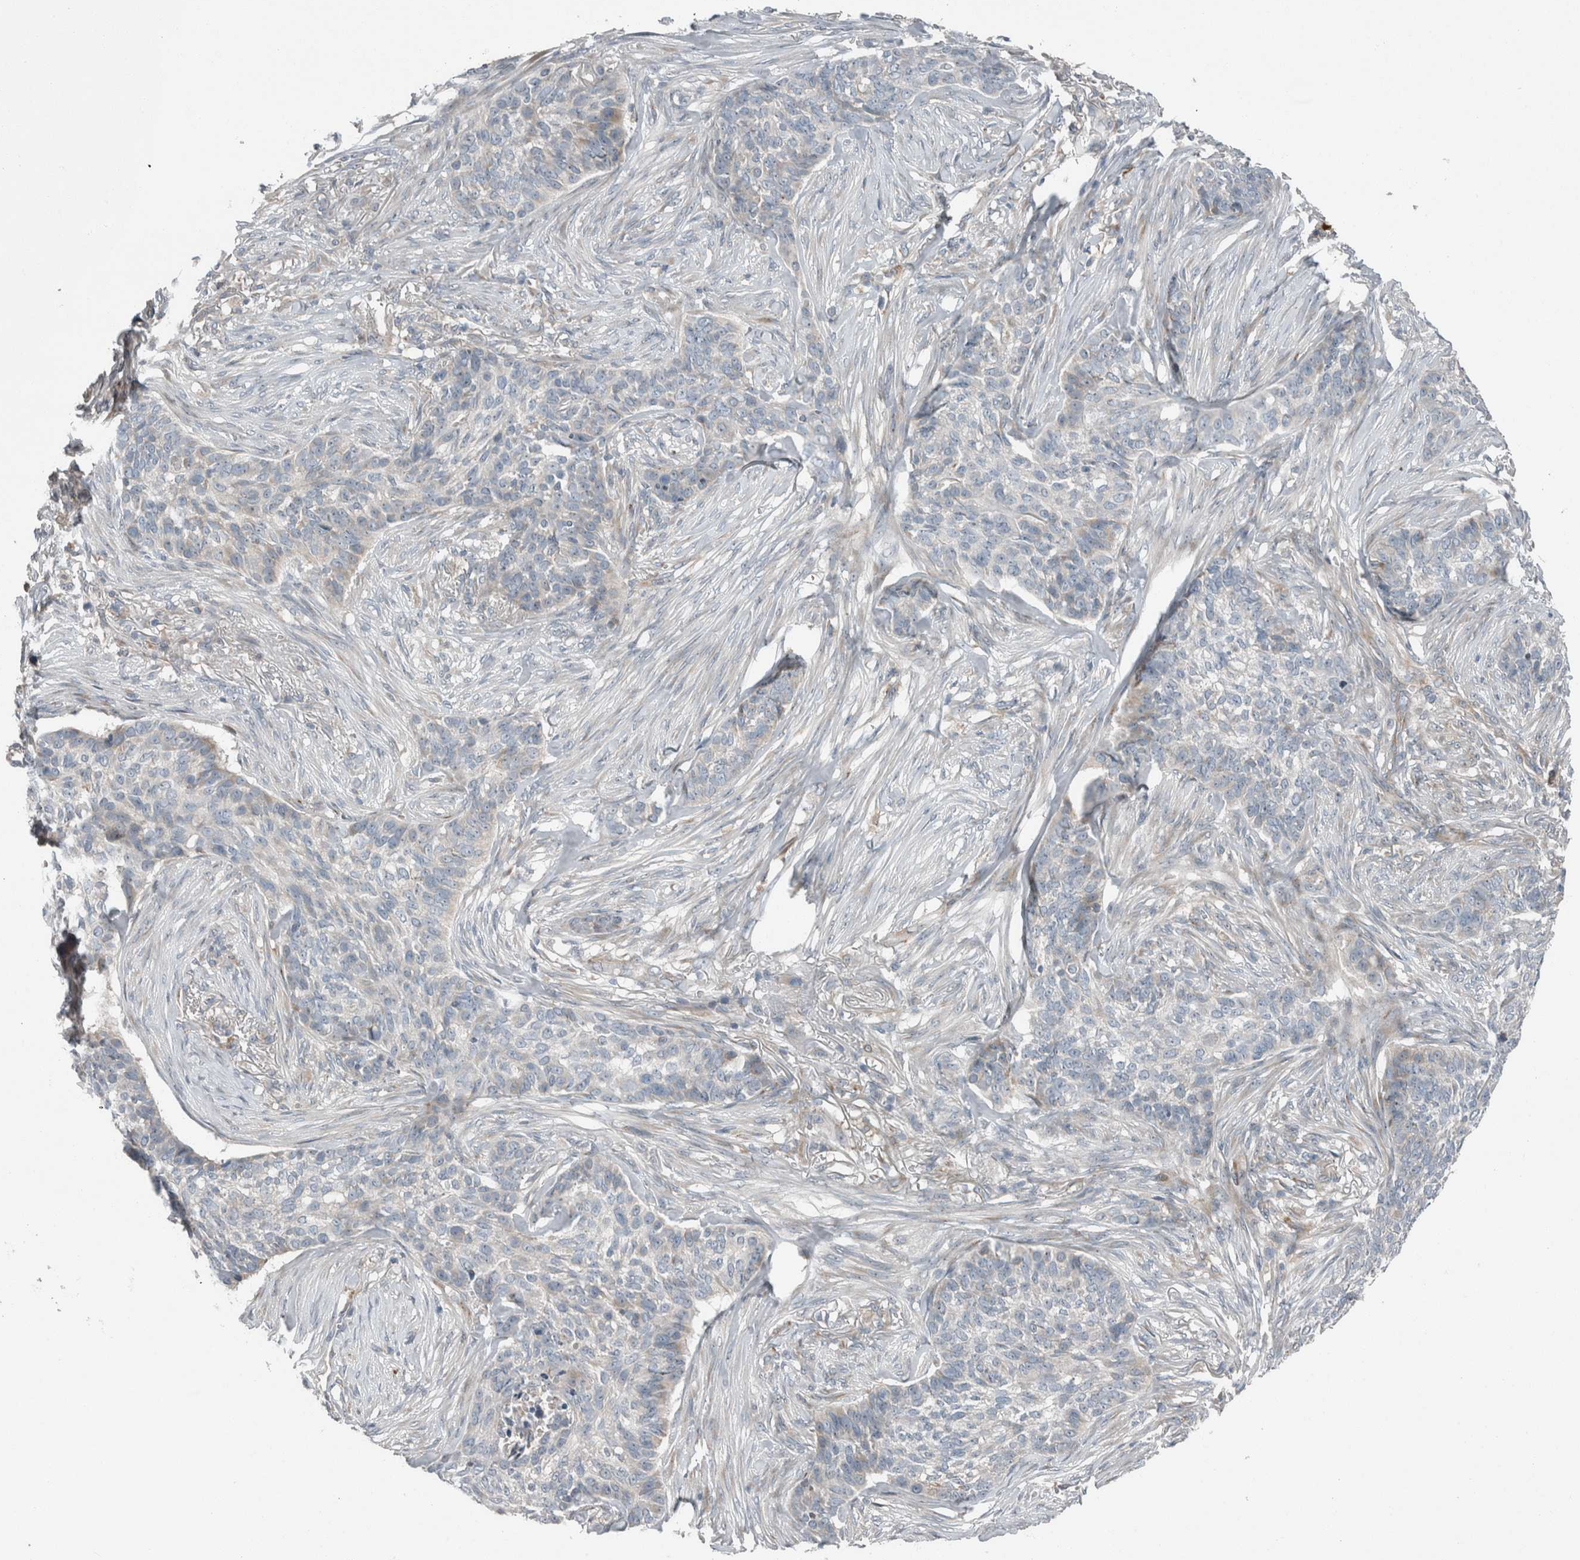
{"staining": {"intensity": "negative", "quantity": "none", "location": "none"}, "tissue": "skin cancer", "cell_type": "Tumor cells", "image_type": "cancer", "snomed": [{"axis": "morphology", "description": "Basal cell carcinoma"}, {"axis": "topography", "description": "Skin"}], "caption": "High magnification brightfield microscopy of skin cancer (basal cell carcinoma) stained with DAB (brown) and counterstained with hematoxylin (blue): tumor cells show no significant positivity. (DAB (3,3'-diaminobenzidine) immunohistochemistry visualized using brightfield microscopy, high magnification).", "gene": "USP25", "patient": {"sex": "male", "age": 85}}